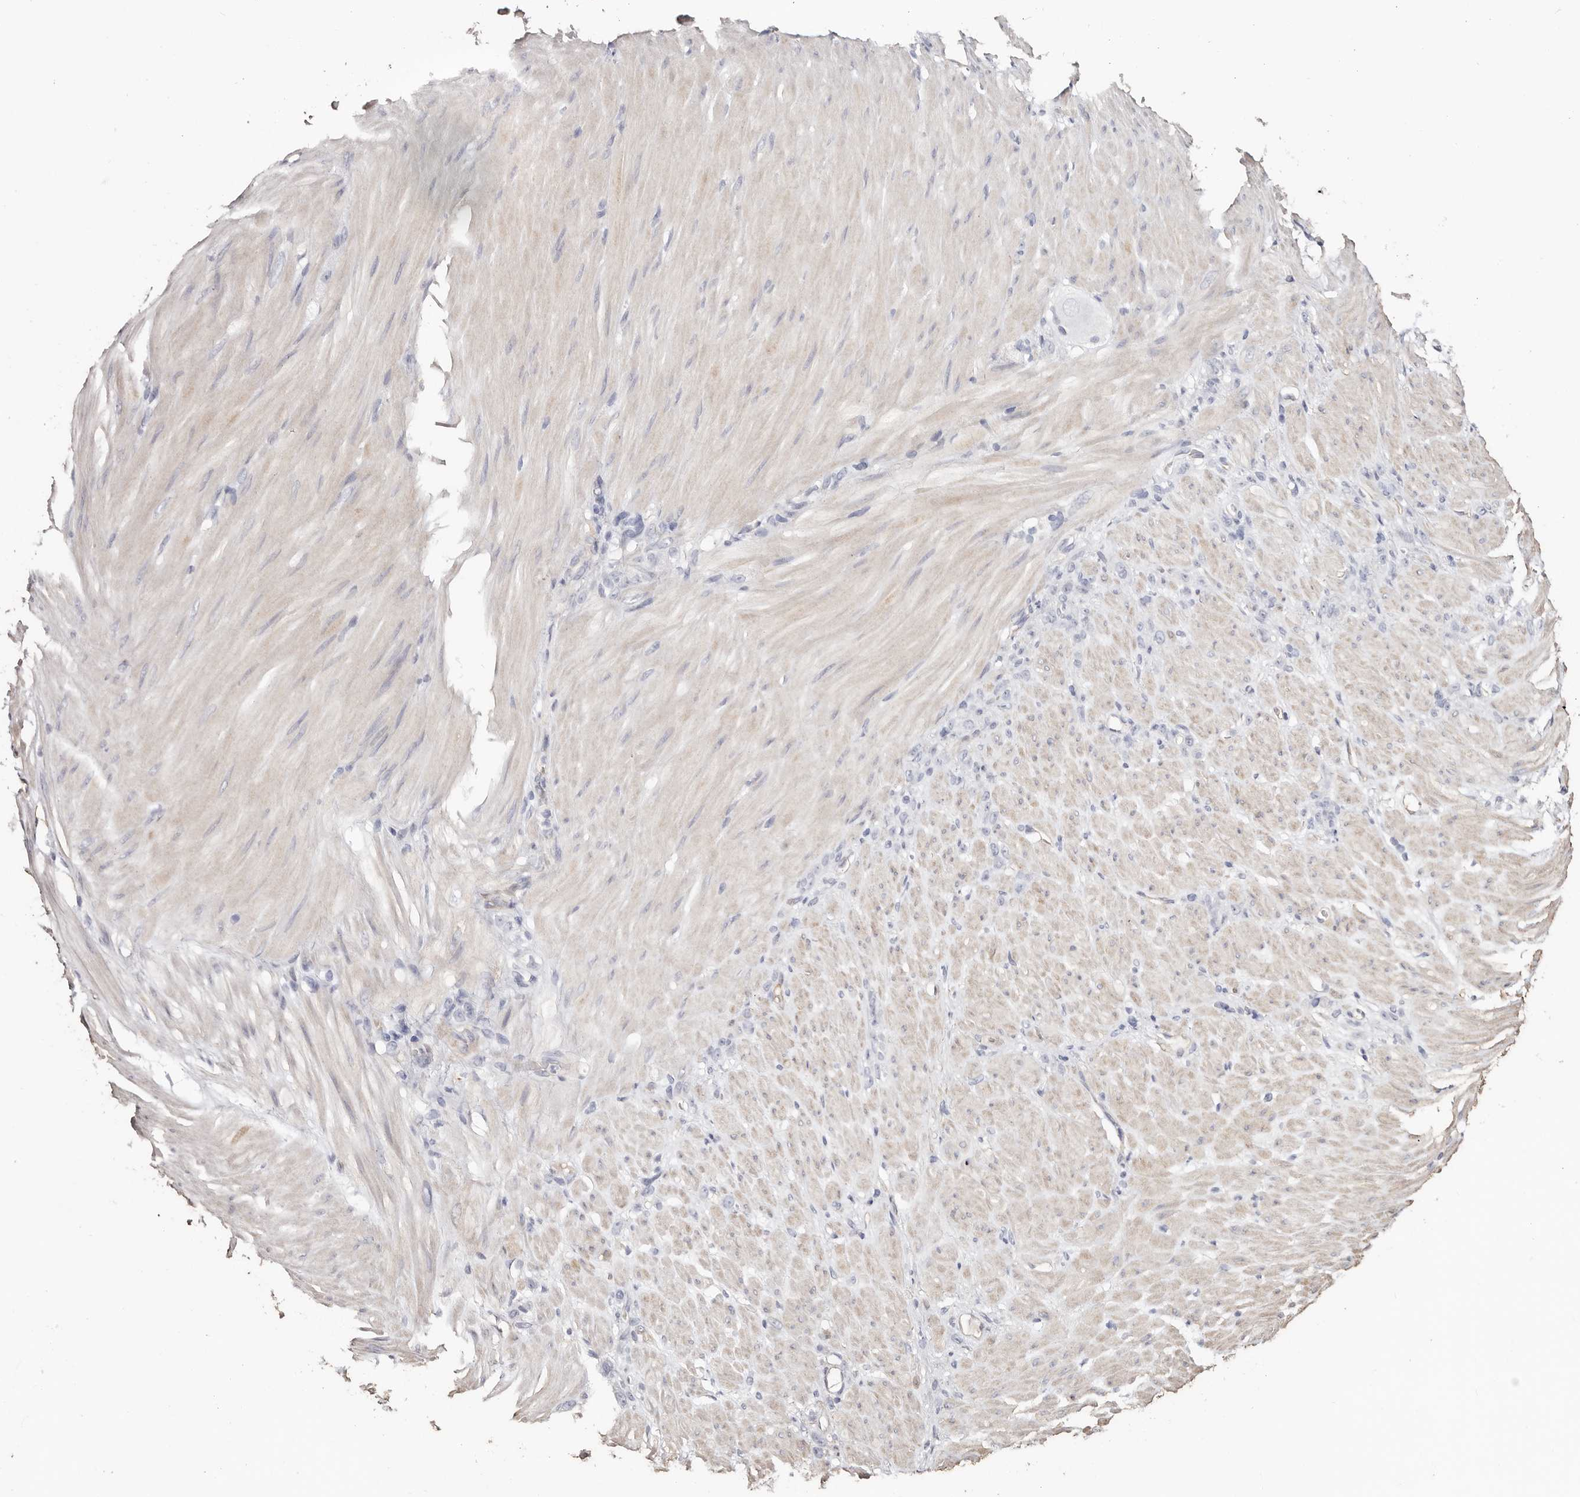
{"staining": {"intensity": "negative", "quantity": "none", "location": "none"}, "tissue": "stomach cancer", "cell_type": "Tumor cells", "image_type": "cancer", "snomed": [{"axis": "morphology", "description": "Normal tissue, NOS"}, {"axis": "morphology", "description": "Adenocarcinoma, NOS"}, {"axis": "topography", "description": "Stomach"}], "caption": "High magnification brightfield microscopy of stomach cancer (adenocarcinoma) stained with DAB (3,3'-diaminobenzidine) (brown) and counterstained with hematoxylin (blue): tumor cells show no significant positivity.", "gene": "TGM2", "patient": {"sex": "male", "age": 82}}